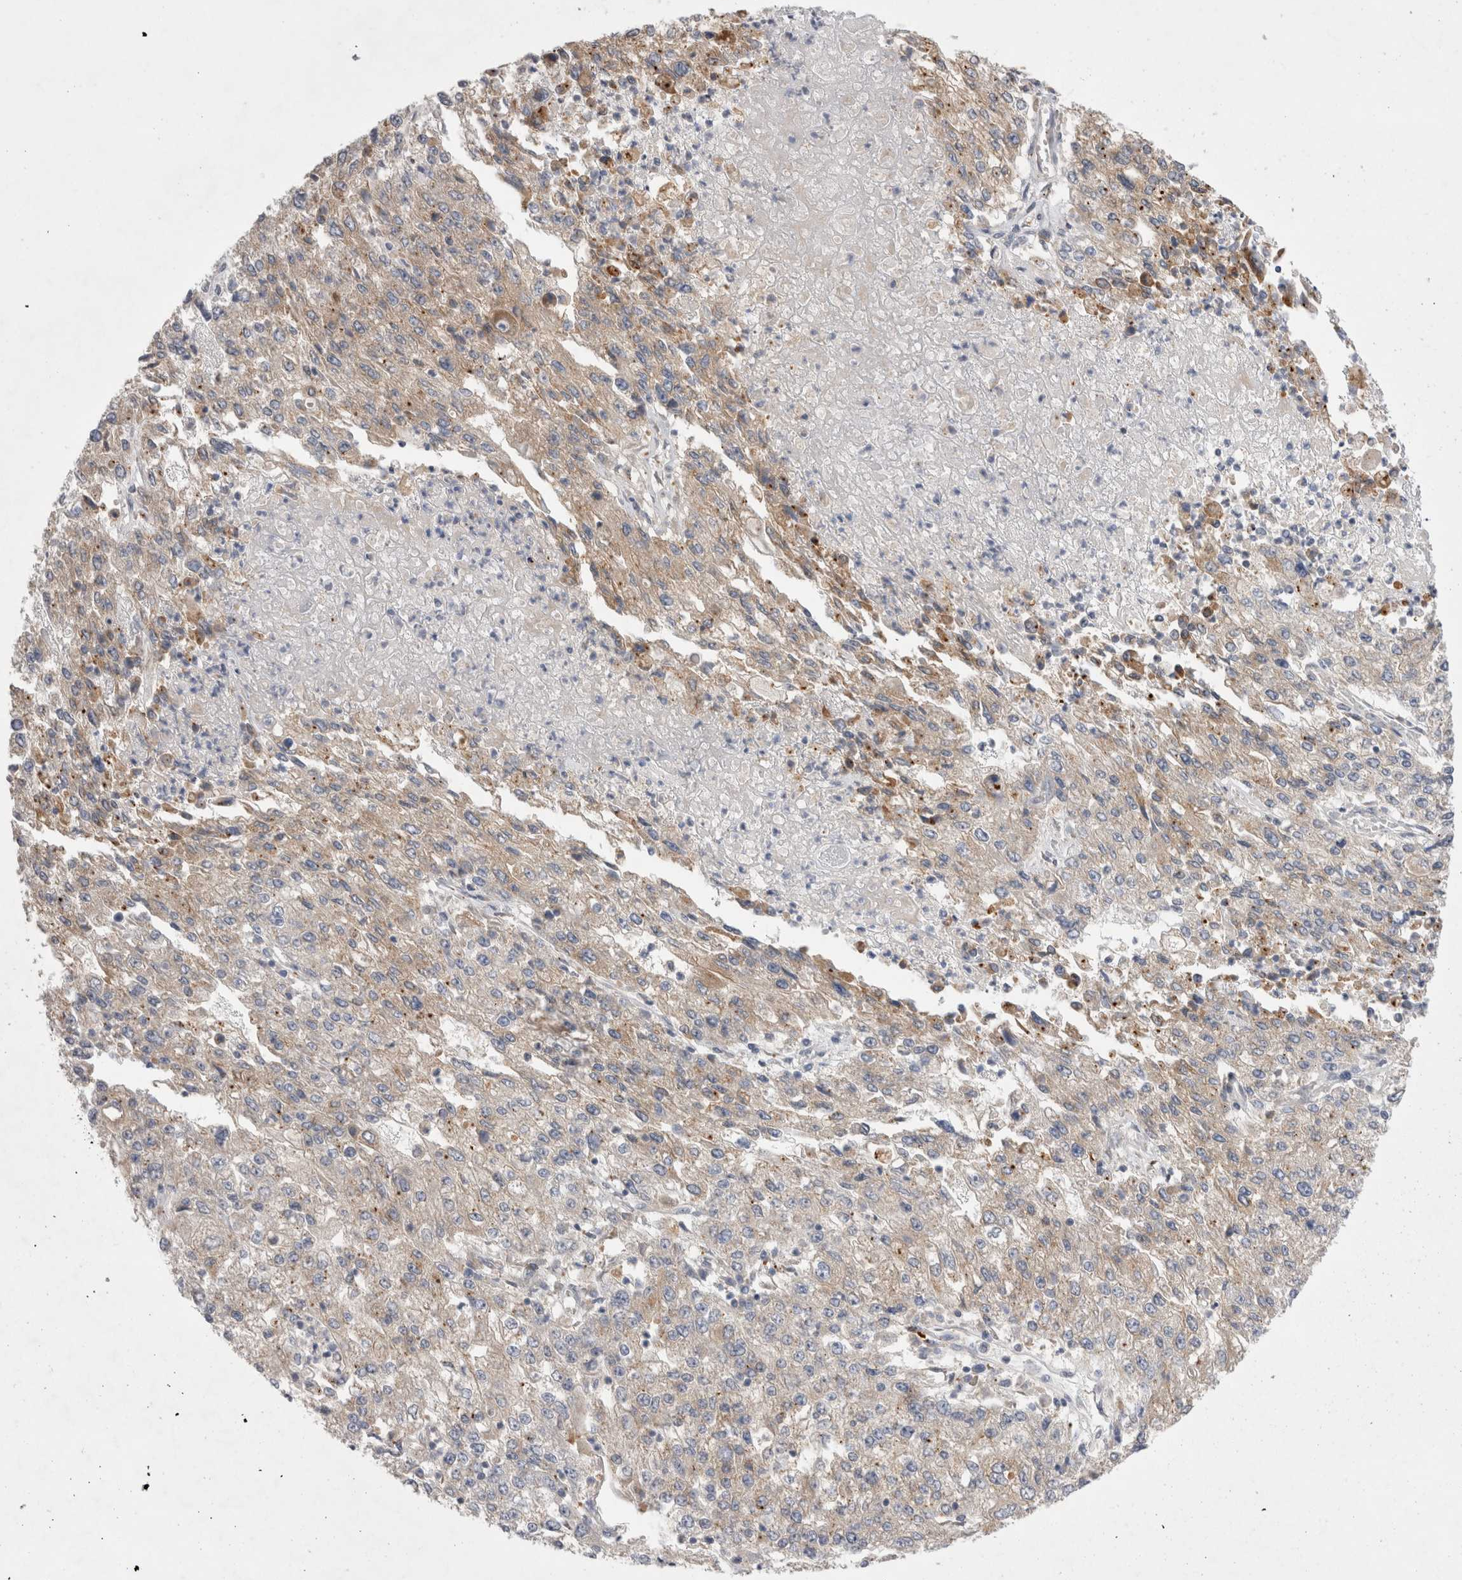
{"staining": {"intensity": "weak", "quantity": "<25%", "location": "cytoplasmic/membranous"}, "tissue": "endometrial cancer", "cell_type": "Tumor cells", "image_type": "cancer", "snomed": [{"axis": "morphology", "description": "Adenocarcinoma, NOS"}, {"axis": "topography", "description": "Endometrium"}], "caption": "Human adenocarcinoma (endometrial) stained for a protein using immunohistochemistry demonstrates no positivity in tumor cells.", "gene": "TBC1D16", "patient": {"sex": "female", "age": 49}}